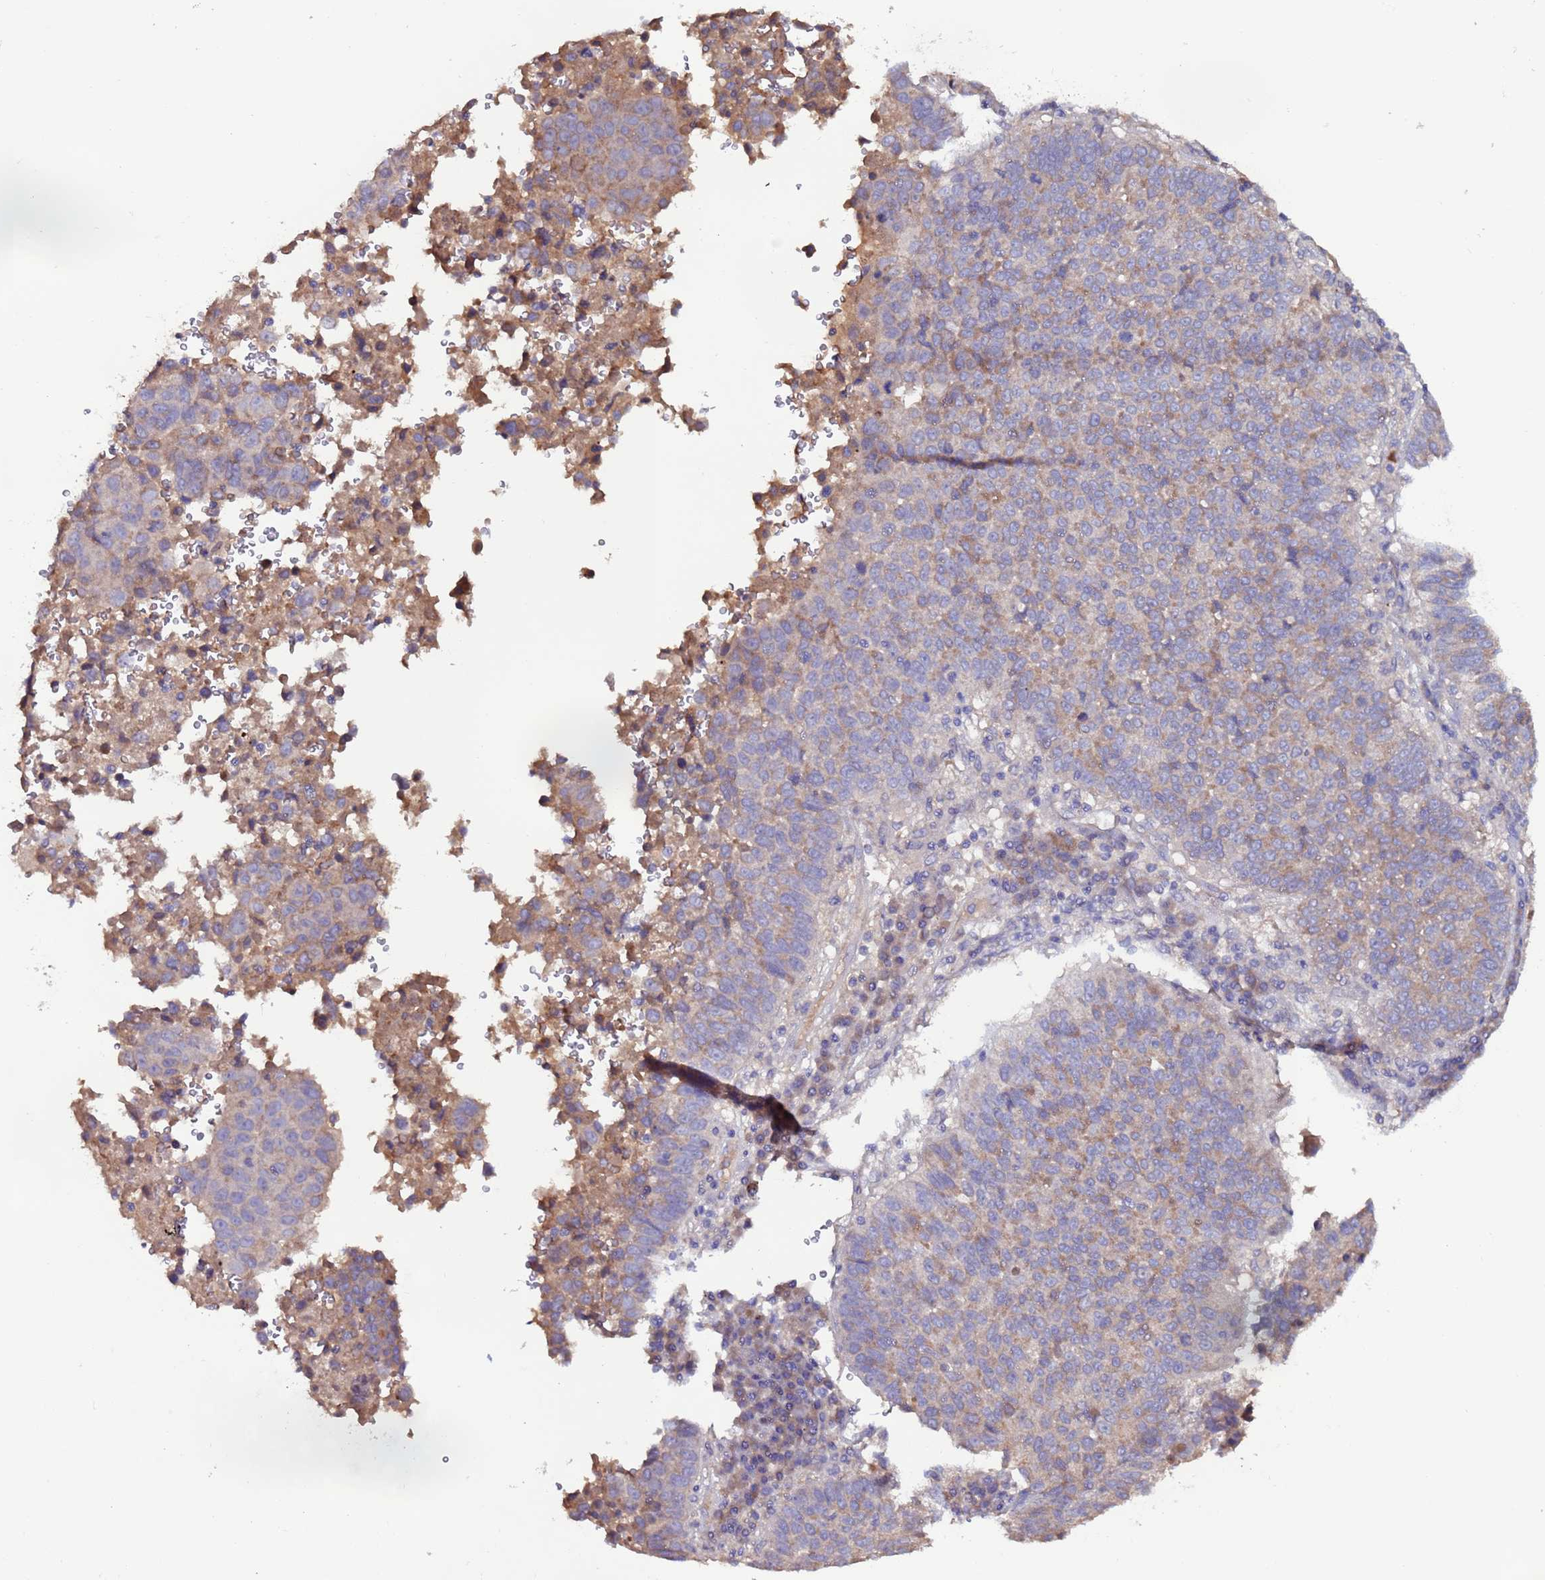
{"staining": {"intensity": "weak", "quantity": "25%-75%", "location": "cytoplasmic/membranous"}, "tissue": "lung cancer", "cell_type": "Tumor cells", "image_type": "cancer", "snomed": [{"axis": "morphology", "description": "Squamous cell carcinoma, NOS"}, {"axis": "topography", "description": "Lung"}], "caption": "Immunohistochemical staining of lung cancer (squamous cell carcinoma) demonstrates weak cytoplasmic/membranous protein expression in about 25%-75% of tumor cells.", "gene": "RPS15A", "patient": {"sex": "male", "age": 73}}